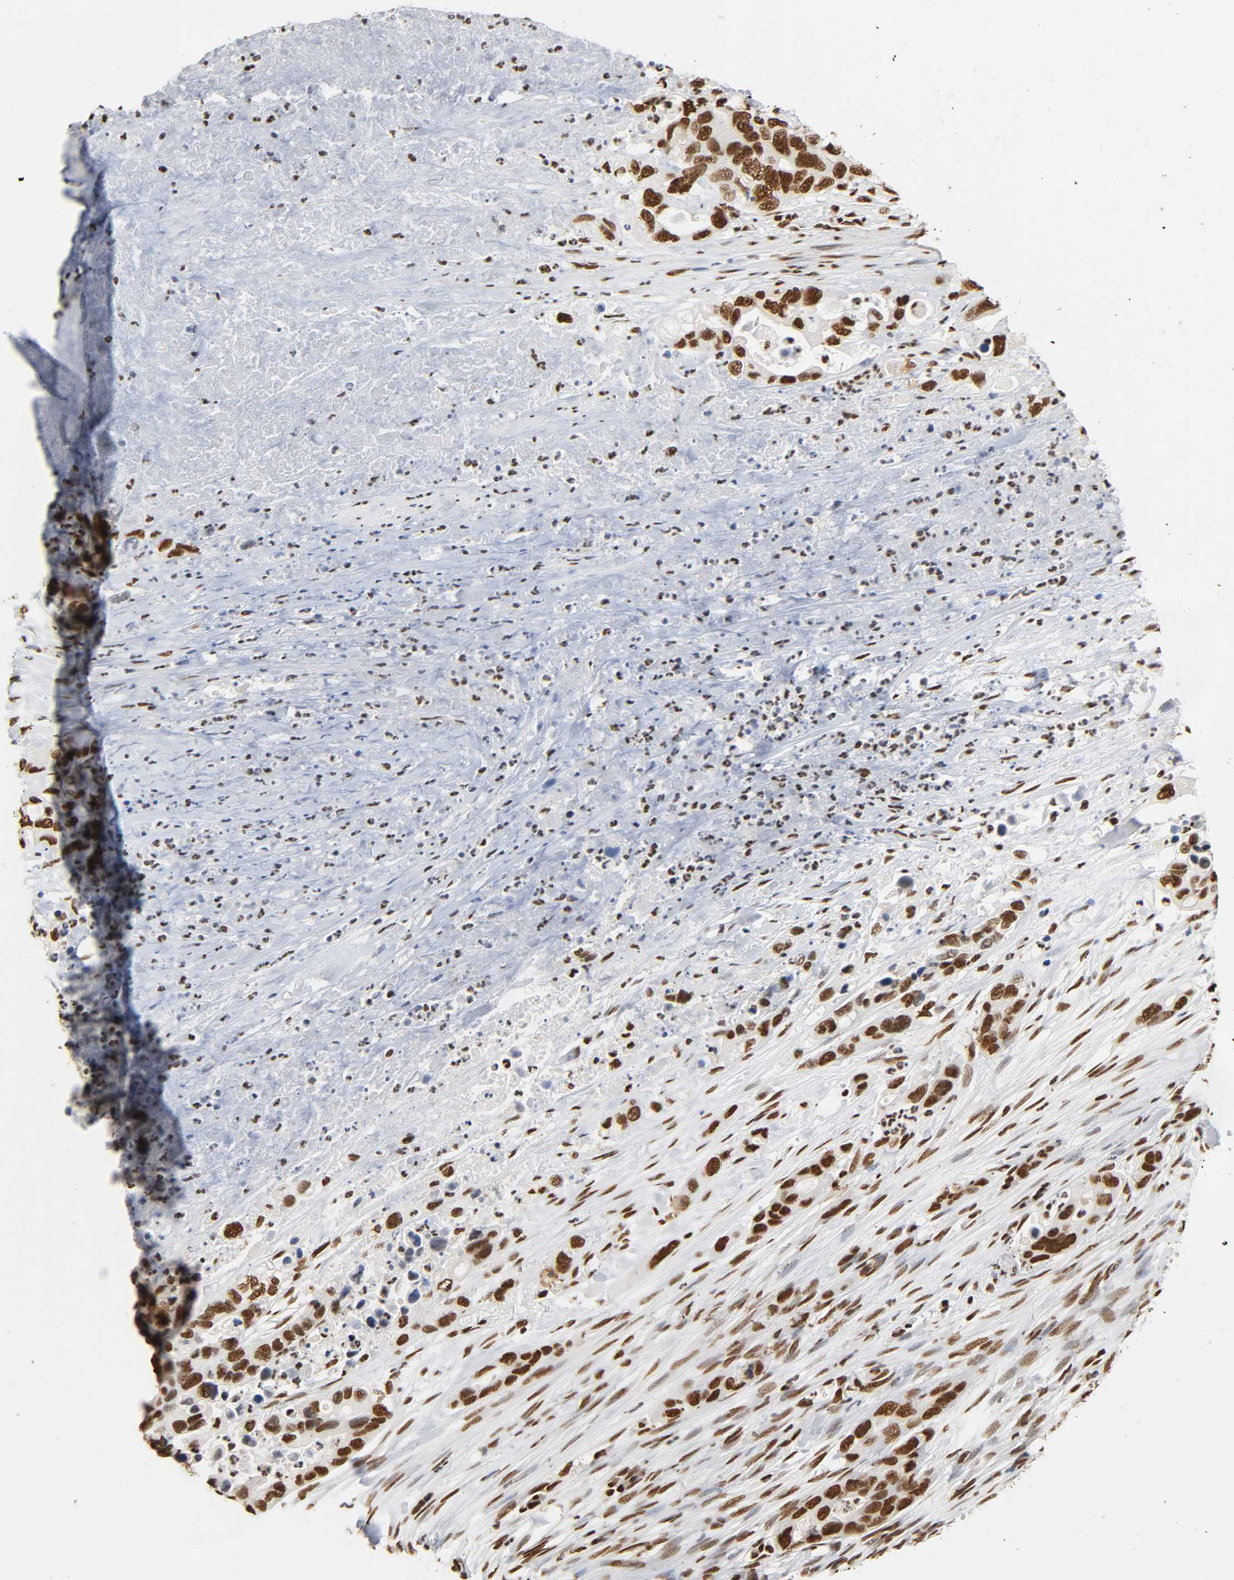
{"staining": {"intensity": "strong", "quantity": ">75%", "location": "nuclear"}, "tissue": "pancreatic cancer", "cell_type": "Tumor cells", "image_type": "cancer", "snomed": [{"axis": "morphology", "description": "Adenocarcinoma, NOS"}, {"axis": "topography", "description": "Pancreas"}], "caption": "Brown immunohistochemical staining in human pancreatic cancer (adenocarcinoma) demonstrates strong nuclear positivity in approximately >75% of tumor cells.", "gene": "HNRNPC", "patient": {"sex": "female", "age": 71}}